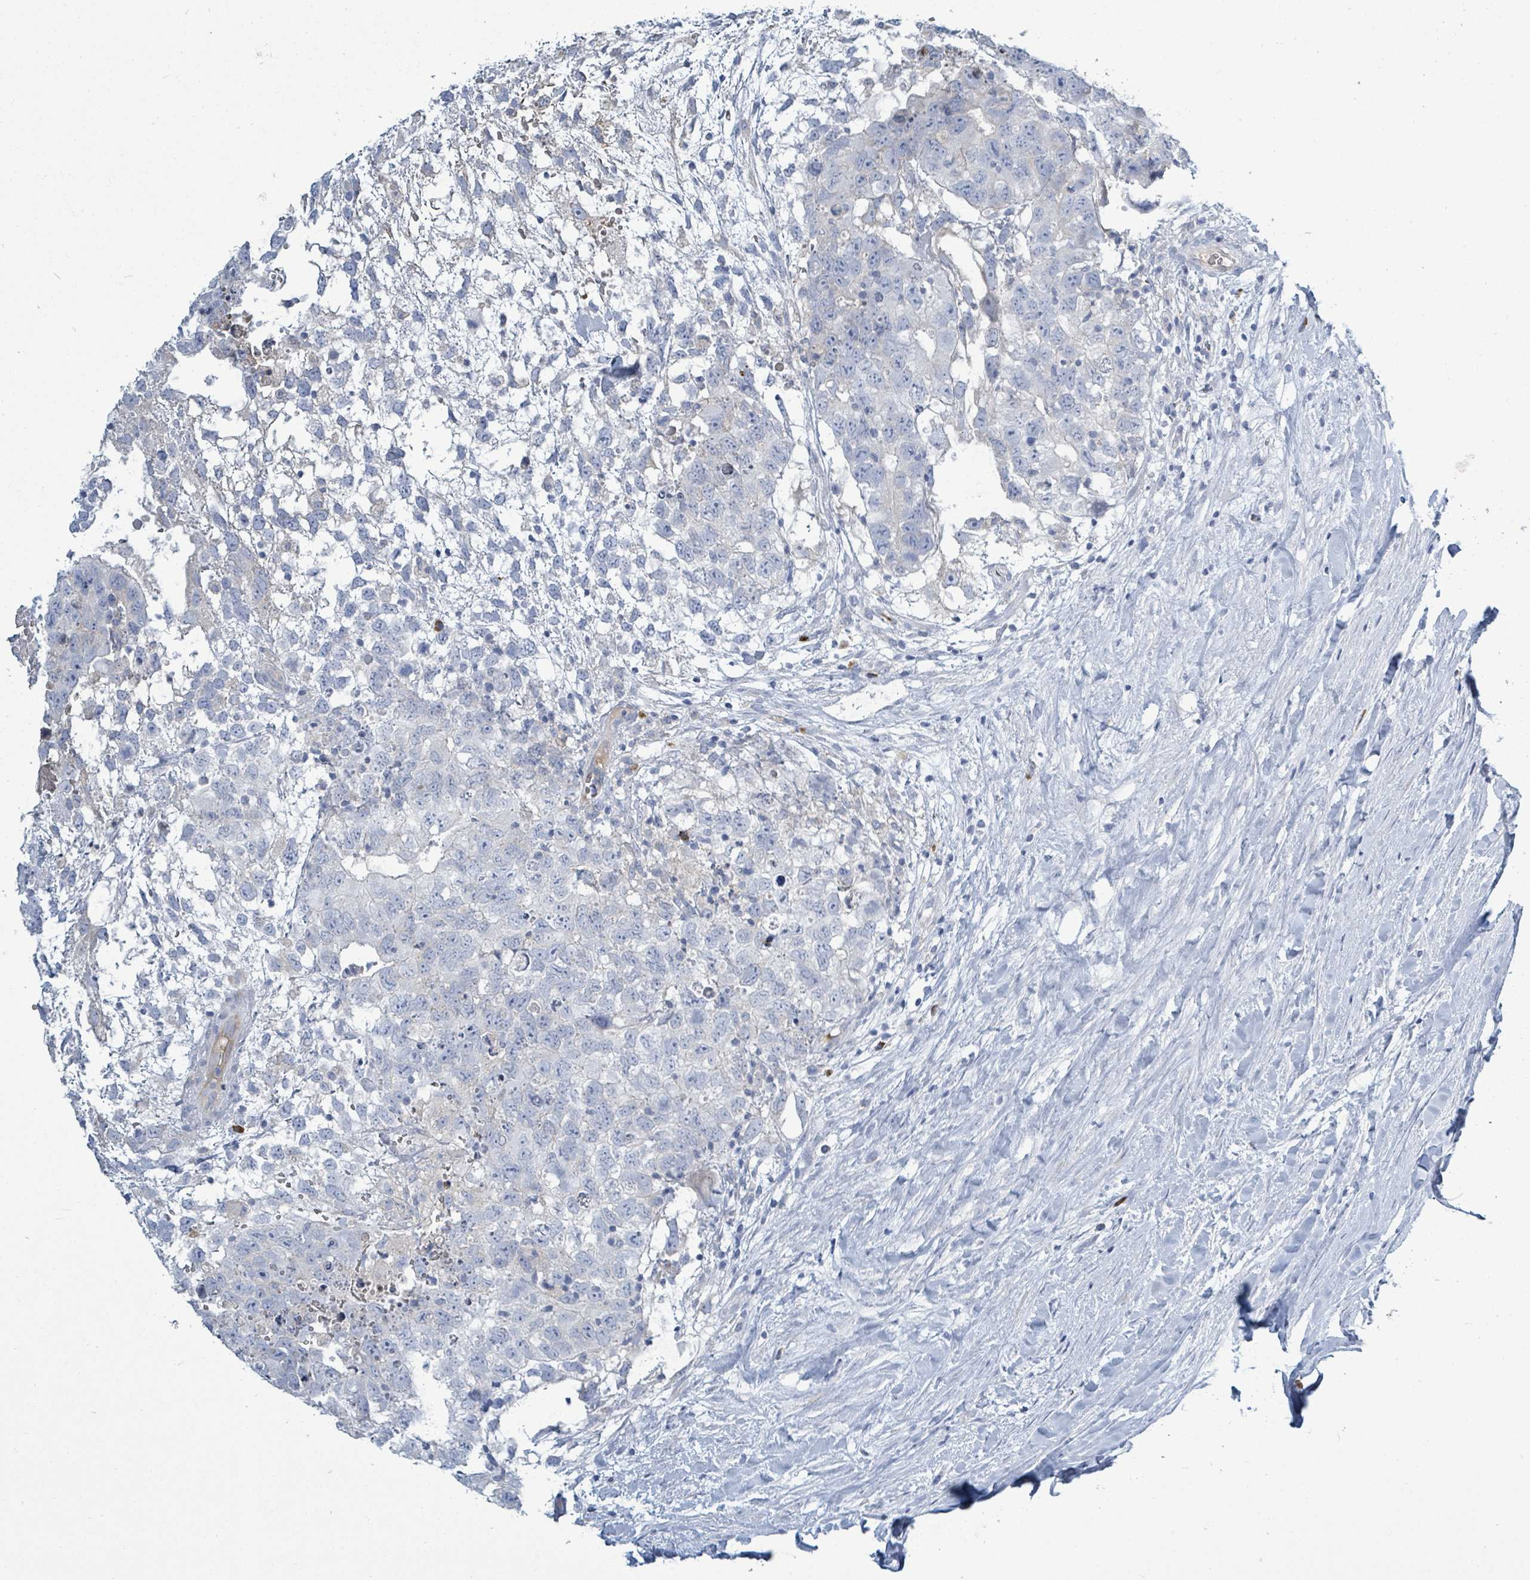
{"staining": {"intensity": "negative", "quantity": "none", "location": "none"}, "tissue": "testis cancer", "cell_type": "Tumor cells", "image_type": "cancer", "snomed": [{"axis": "morphology", "description": "Seminoma, NOS"}, {"axis": "morphology", "description": "Carcinoma, Embryonal, NOS"}, {"axis": "topography", "description": "Testis"}], "caption": "Testis cancer was stained to show a protein in brown. There is no significant positivity in tumor cells.", "gene": "SIRPB1", "patient": {"sex": "male", "age": 29}}